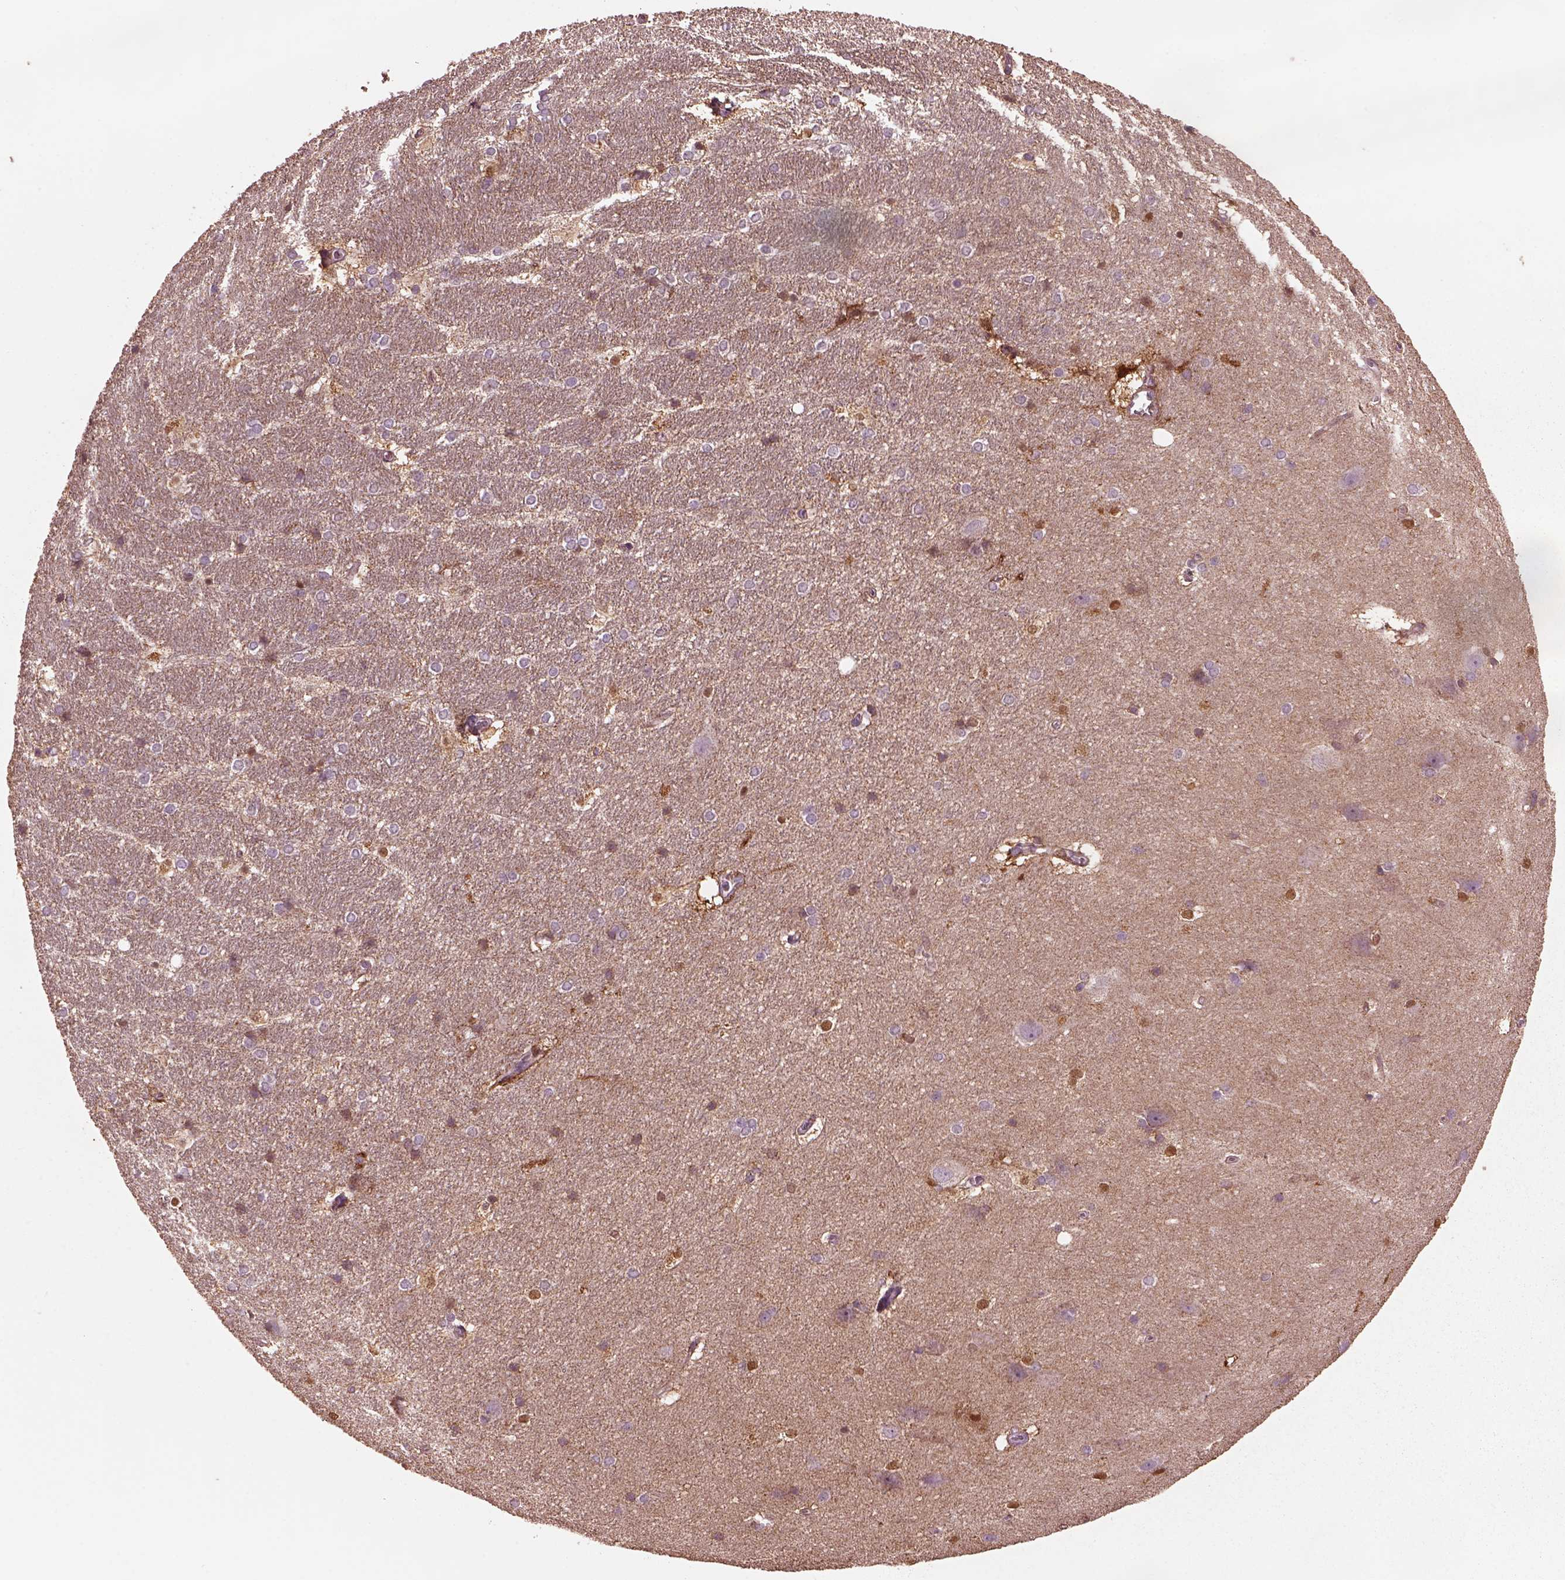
{"staining": {"intensity": "moderate", "quantity": "25%-75%", "location": "cytoplasmic/membranous"}, "tissue": "hippocampus", "cell_type": "Glial cells", "image_type": "normal", "snomed": [{"axis": "morphology", "description": "Normal tissue, NOS"}, {"axis": "topography", "description": "Cerebral cortex"}, {"axis": "topography", "description": "Hippocampus"}], "caption": "Immunohistochemical staining of benign human hippocampus reveals medium levels of moderate cytoplasmic/membranous staining in about 25%-75% of glial cells.", "gene": "SRI", "patient": {"sex": "female", "age": 19}}